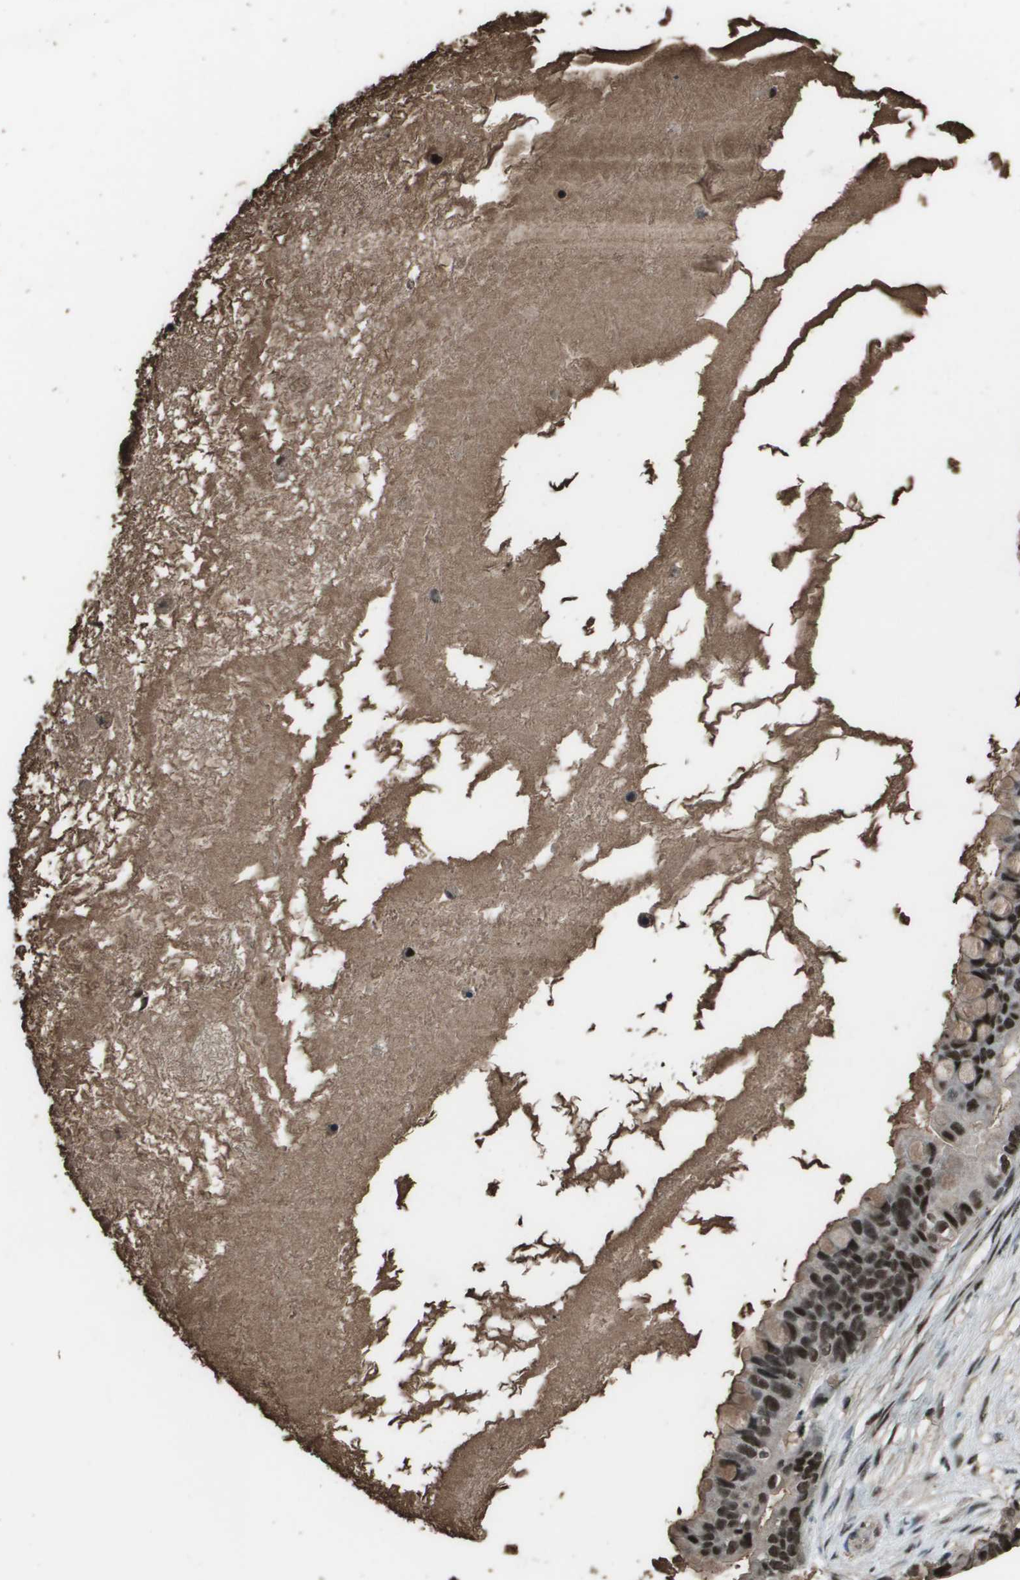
{"staining": {"intensity": "moderate", "quantity": "25%-75%", "location": "nuclear"}, "tissue": "ovarian cancer", "cell_type": "Tumor cells", "image_type": "cancer", "snomed": [{"axis": "morphology", "description": "Carcinoma, endometroid"}, {"axis": "topography", "description": "Ovary"}], "caption": "This micrograph reveals immunohistochemistry staining of endometroid carcinoma (ovarian), with medium moderate nuclear expression in approximately 25%-75% of tumor cells.", "gene": "THRAP3", "patient": {"sex": "female", "age": 51}}